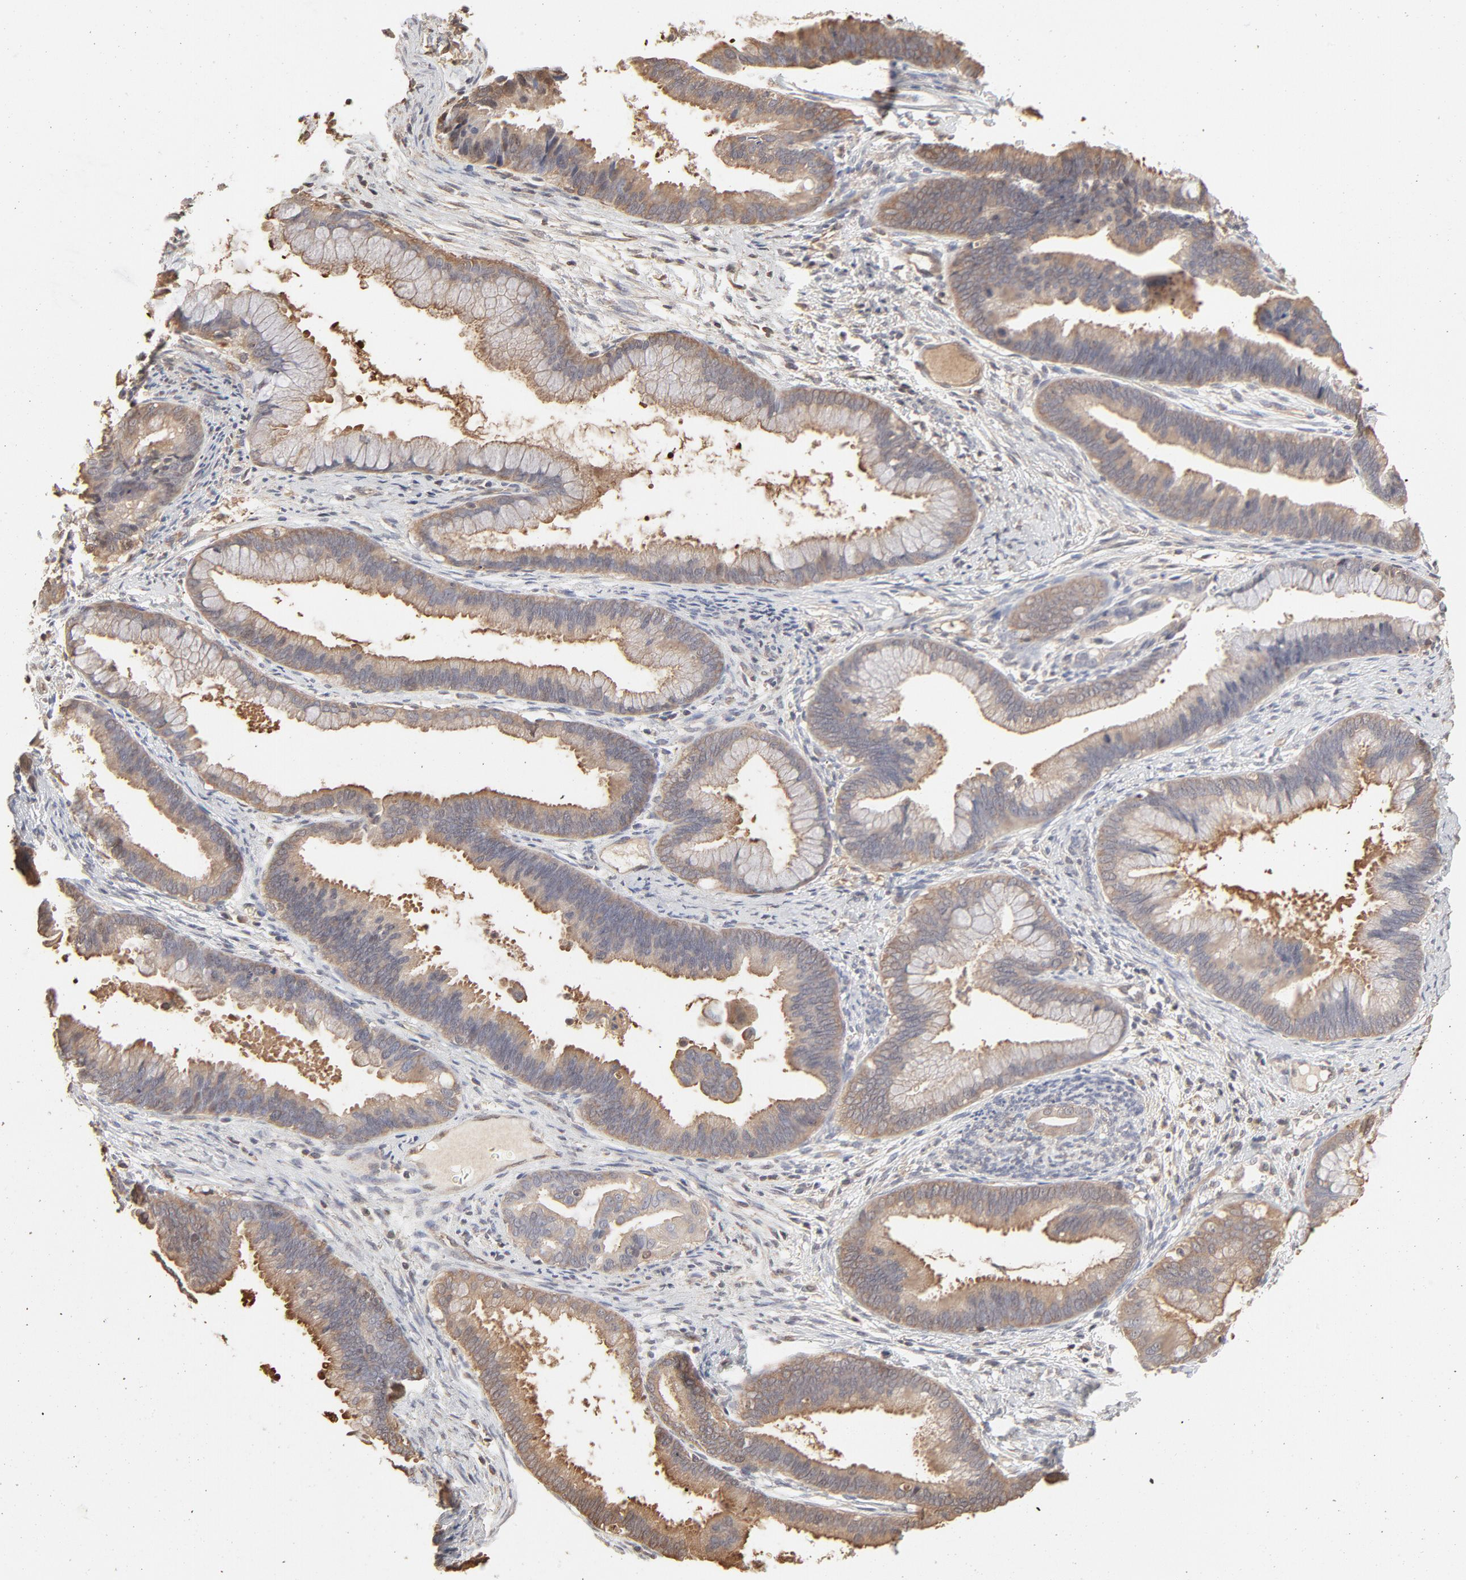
{"staining": {"intensity": "moderate", "quantity": ">75%", "location": "cytoplasmic/membranous"}, "tissue": "cervical cancer", "cell_type": "Tumor cells", "image_type": "cancer", "snomed": [{"axis": "morphology", "description": "Adenocarcinoma, NOS"}, {"axis": "topography", "description": "Cervix"}], "caption": "IHC of cervical adenocarcinoma demonstrates medium levels of moderate cytoplasmic/membranous positivity in about >75% of tumor cells.", "gene": "PPP2CA", "patient": {"sex": "female", "age": 47}}